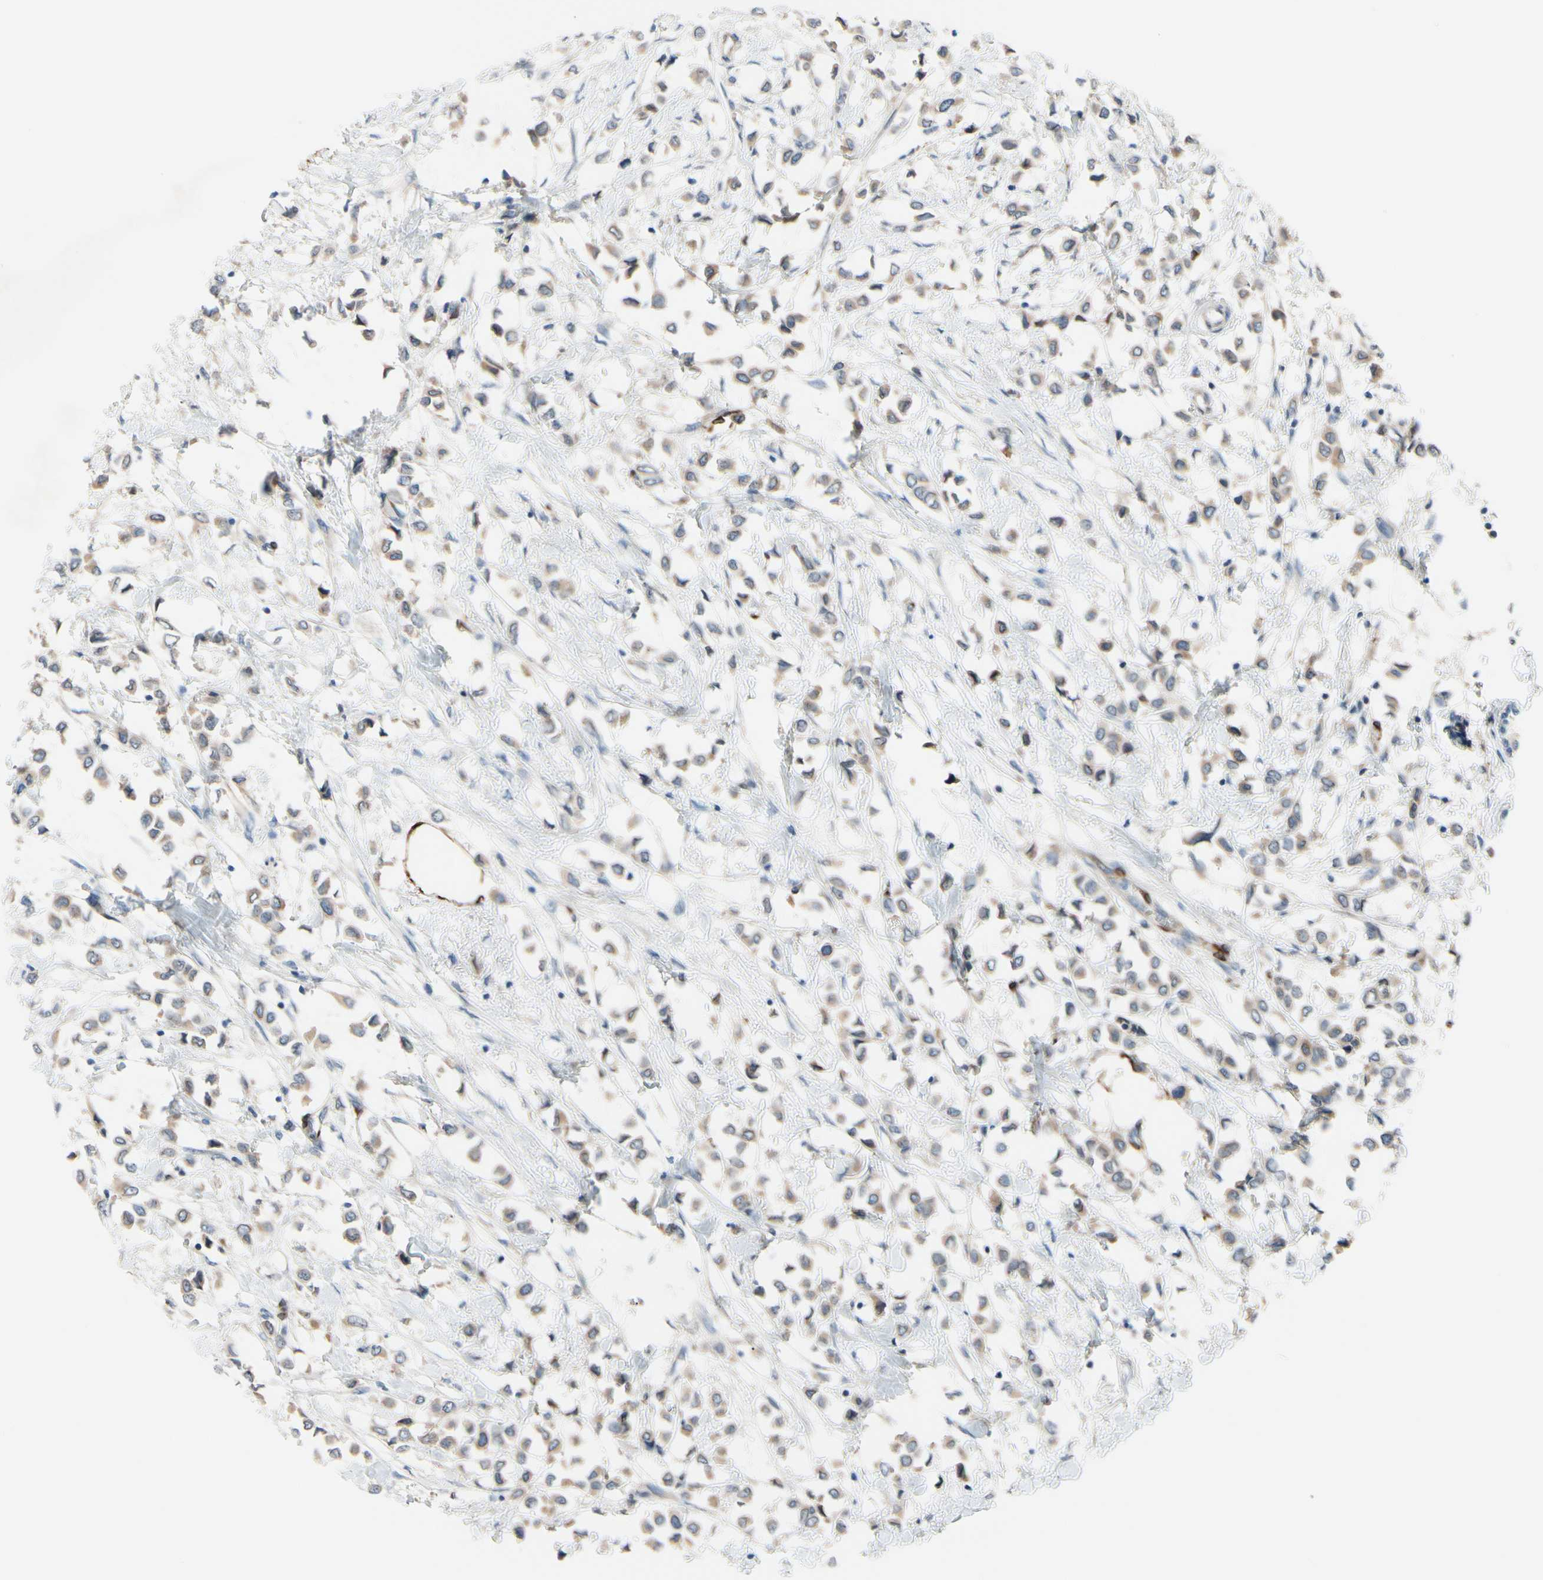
{"staining": {"intensity": "weak", "quantity": ">75%", "location": "cytoplasmic/membranous"}, "tissue": "breast cancer", "cell_type": "Tumor cells", "image_type": "cancer", "snomed": [{"axis": "morphology", "description": "Lobular carcinoma"}, {"axis": "topography", "description": "Breast"}], "caption": "Human breast lobular carcinoma stained with a brown dye shows weak cytoplasmic/membranous positive expression in about >75% of tumor cells.", "gene": "PRXL2A", "patient": {"sex": "female", "age": 51}}